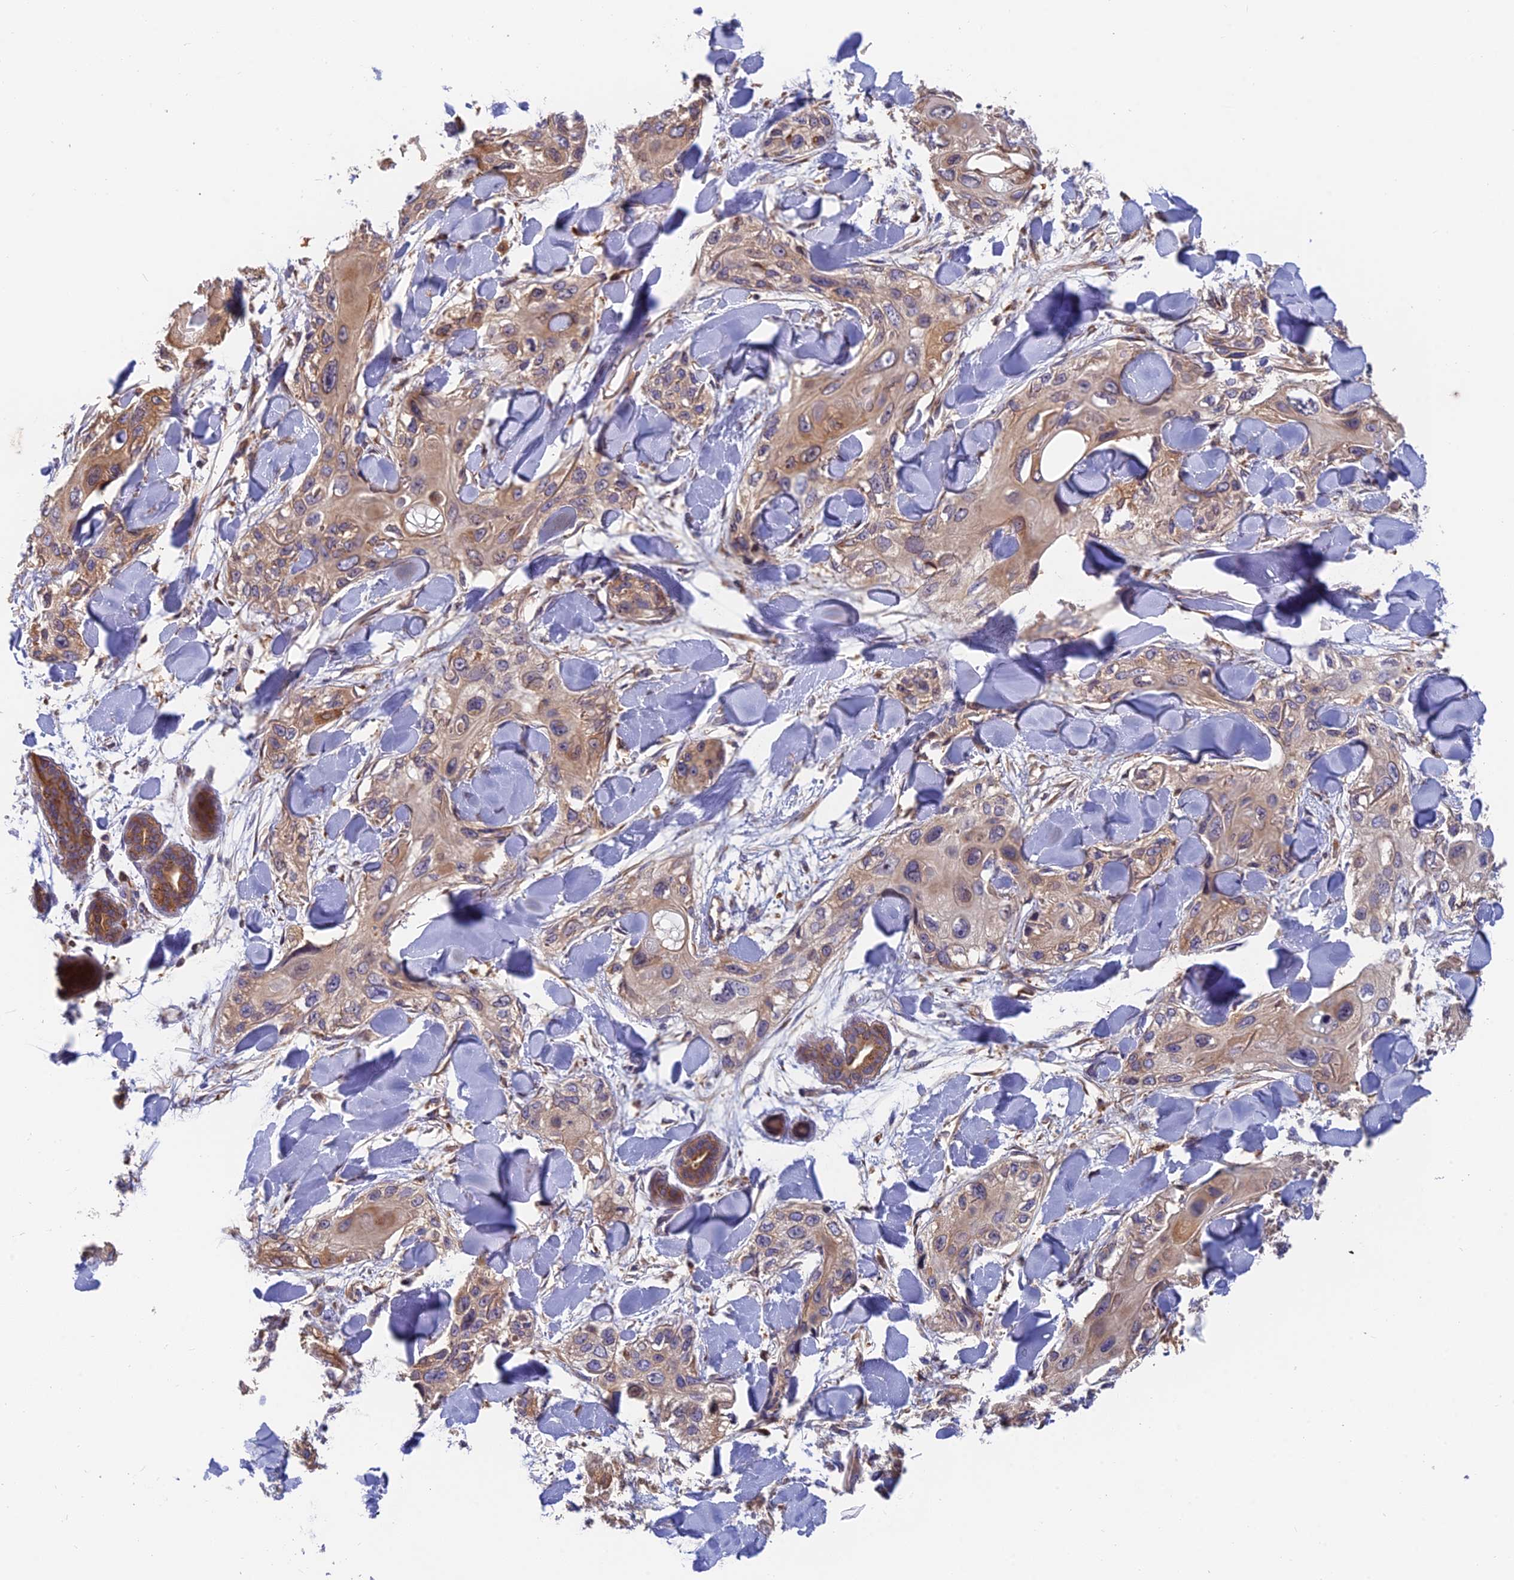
{"staining": {"intensity": "weak", "quantity": ">75%", "location": "cytoplasmic/membranous"}, "tissue": "skin cancer", "cell_type": "Tumor cells", "image_type": "cancer", "snomed": [{"axis": "morphology", "description": "Normal tissue, NOS"}, {"axis": "morphology", "description": "Squamous cell carcinoma, NOS"}, {"axis": "topography", "description": "Skin"}], "caption": "High-magnification brightfield microscopy of skin cancer (squamous cell carcinoma) stained with DAB (brown) and counterstained with hematoxylin (blue). tumor cells exhibit weak cytoplasmic/membranous staining is seen in about>75% of cells. (brown staining indicates protein expression, while blue staining denotes nuclei).", "gene": "IPO5", "patient": {"sex": "male", "age": 72}}